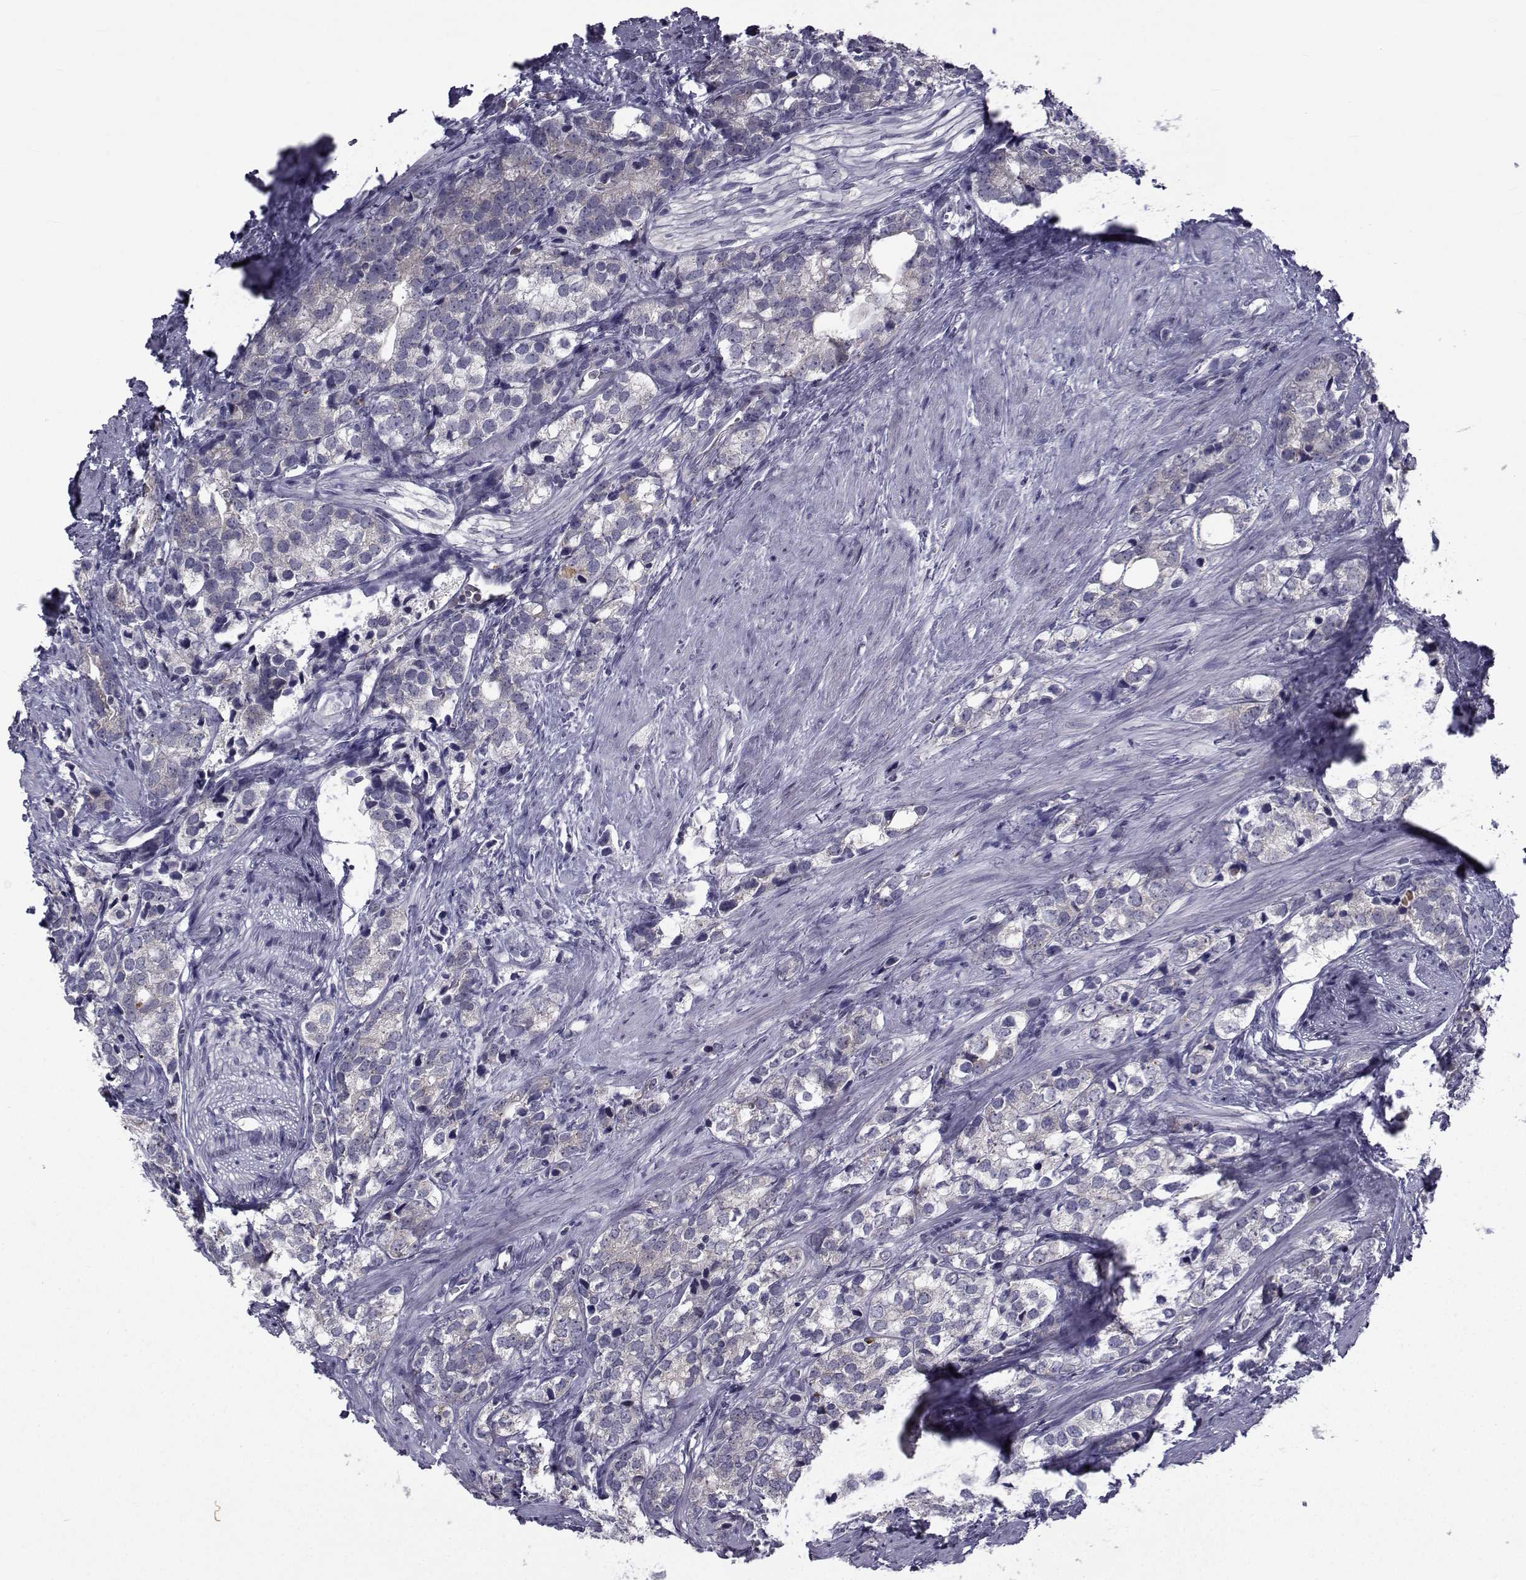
{"staining": {"intensity": "negative", "quantity": "none", "location": "none"}, "tissue": "prostate cancer", "cell_type": "Tumor cells", "image_type": "cancer", "snomed": [{"axis": "morphology", "description": "Adenocarcinoma, NOS"}, {"axis": "topography", "description": "Prostate and seminal vesicle, NOS"}], "caption": "Prostate cancer was stained to show a protein in brown. There is no significant expression in tumor cells. (Stains: DAB immunohistochemistry with hematoxylin counter stain, Microscopy: brightfield microscopy at high magnification).", "gene": "ANGPT1", "patient": {"sex": "male", "age": 63}}